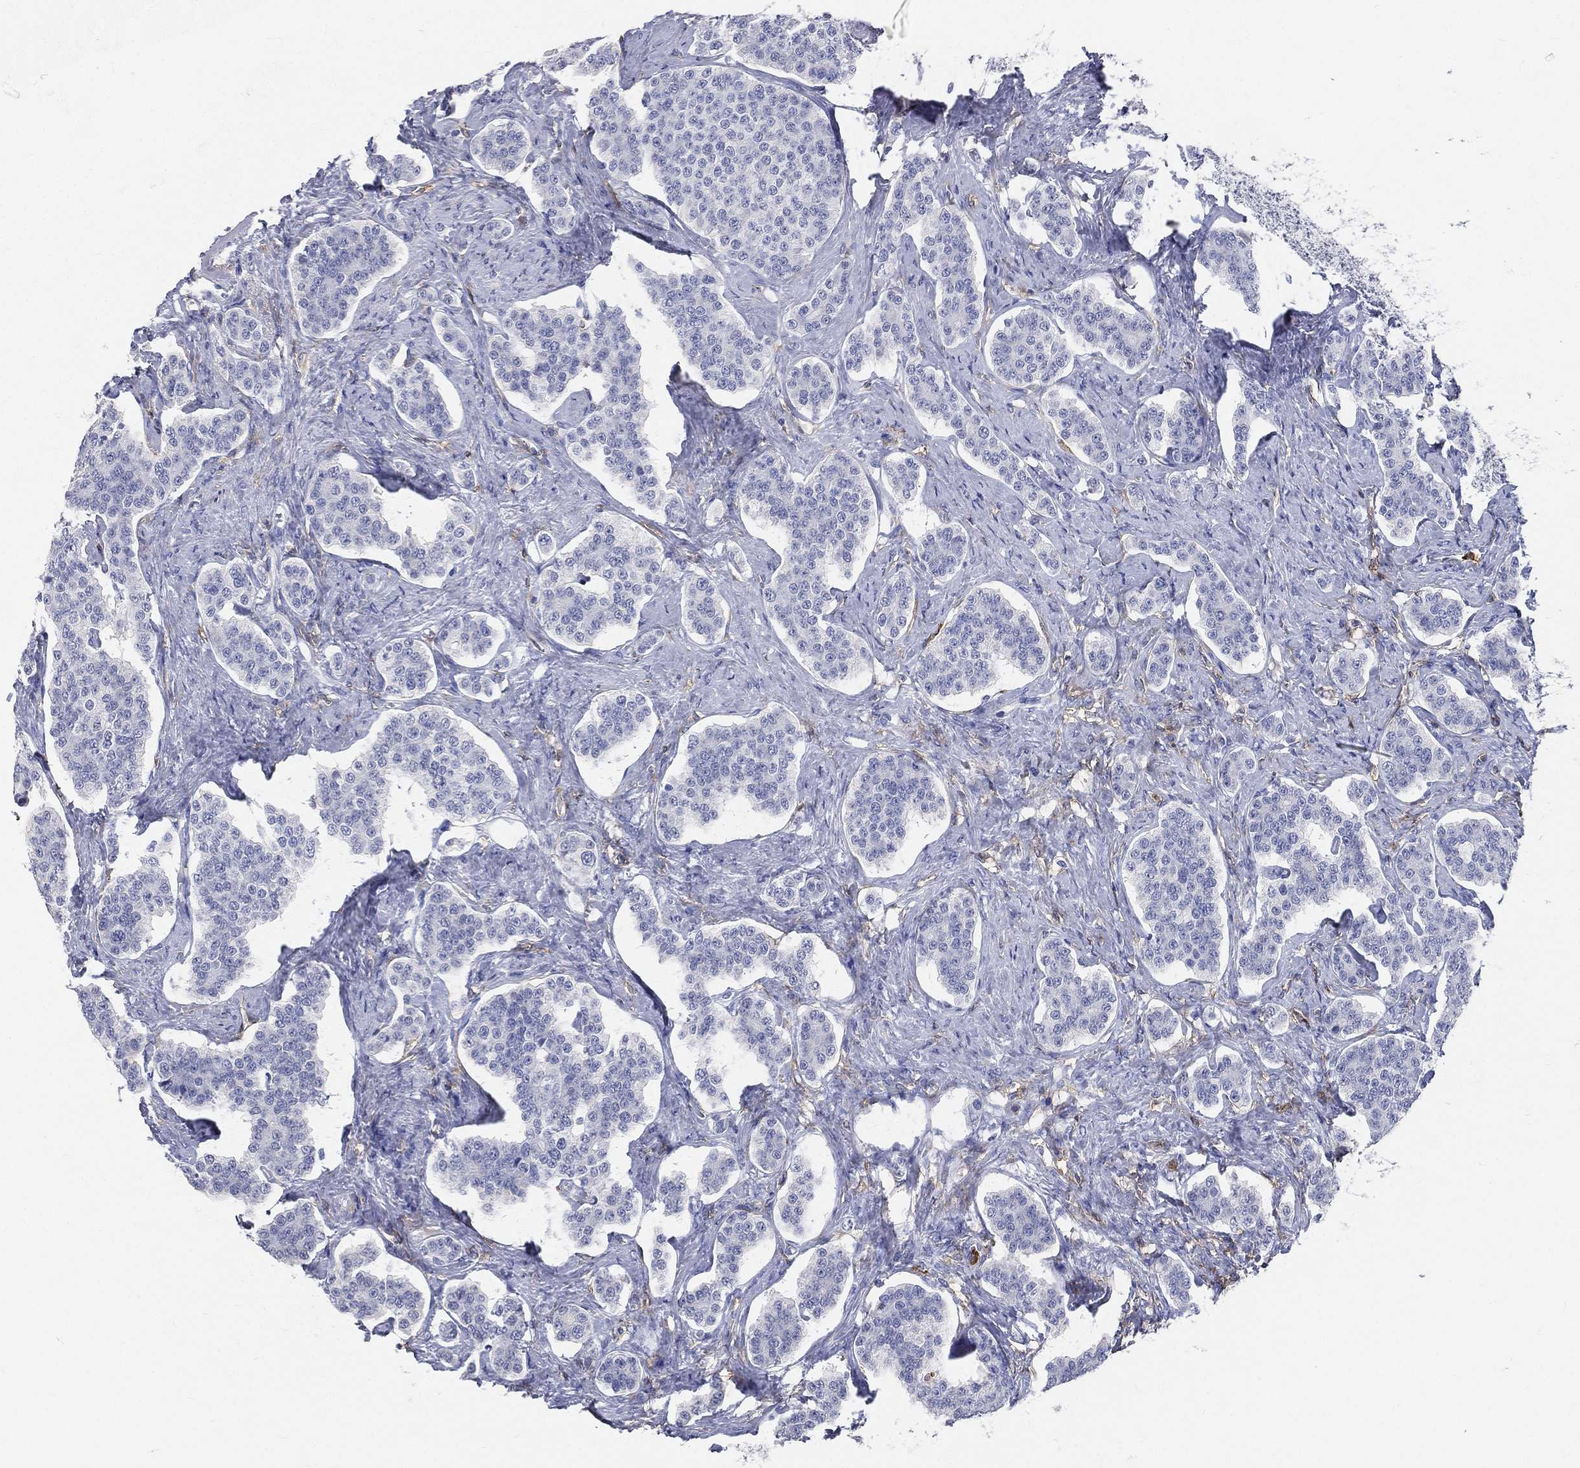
{"staining": {"intensity": "negative", "quantity": "none", "location": "none"}, "tissue": "carcinoid", "cell_type": "Tumor cells", "image_type": "cancer", "snomed": [{"axis": "morphology", "description": "Carcinoid, malignant, NOS"}, {"axis": "topography", "description": "Small intestine"}], "caption": "High power microscopy histopathology image of an IHC photomicrograph of carcinoid (malignant), revealing no significant positivity in tumor cells.", "gene": "CD33", "patient": {"sex": "female", "age": 58}}